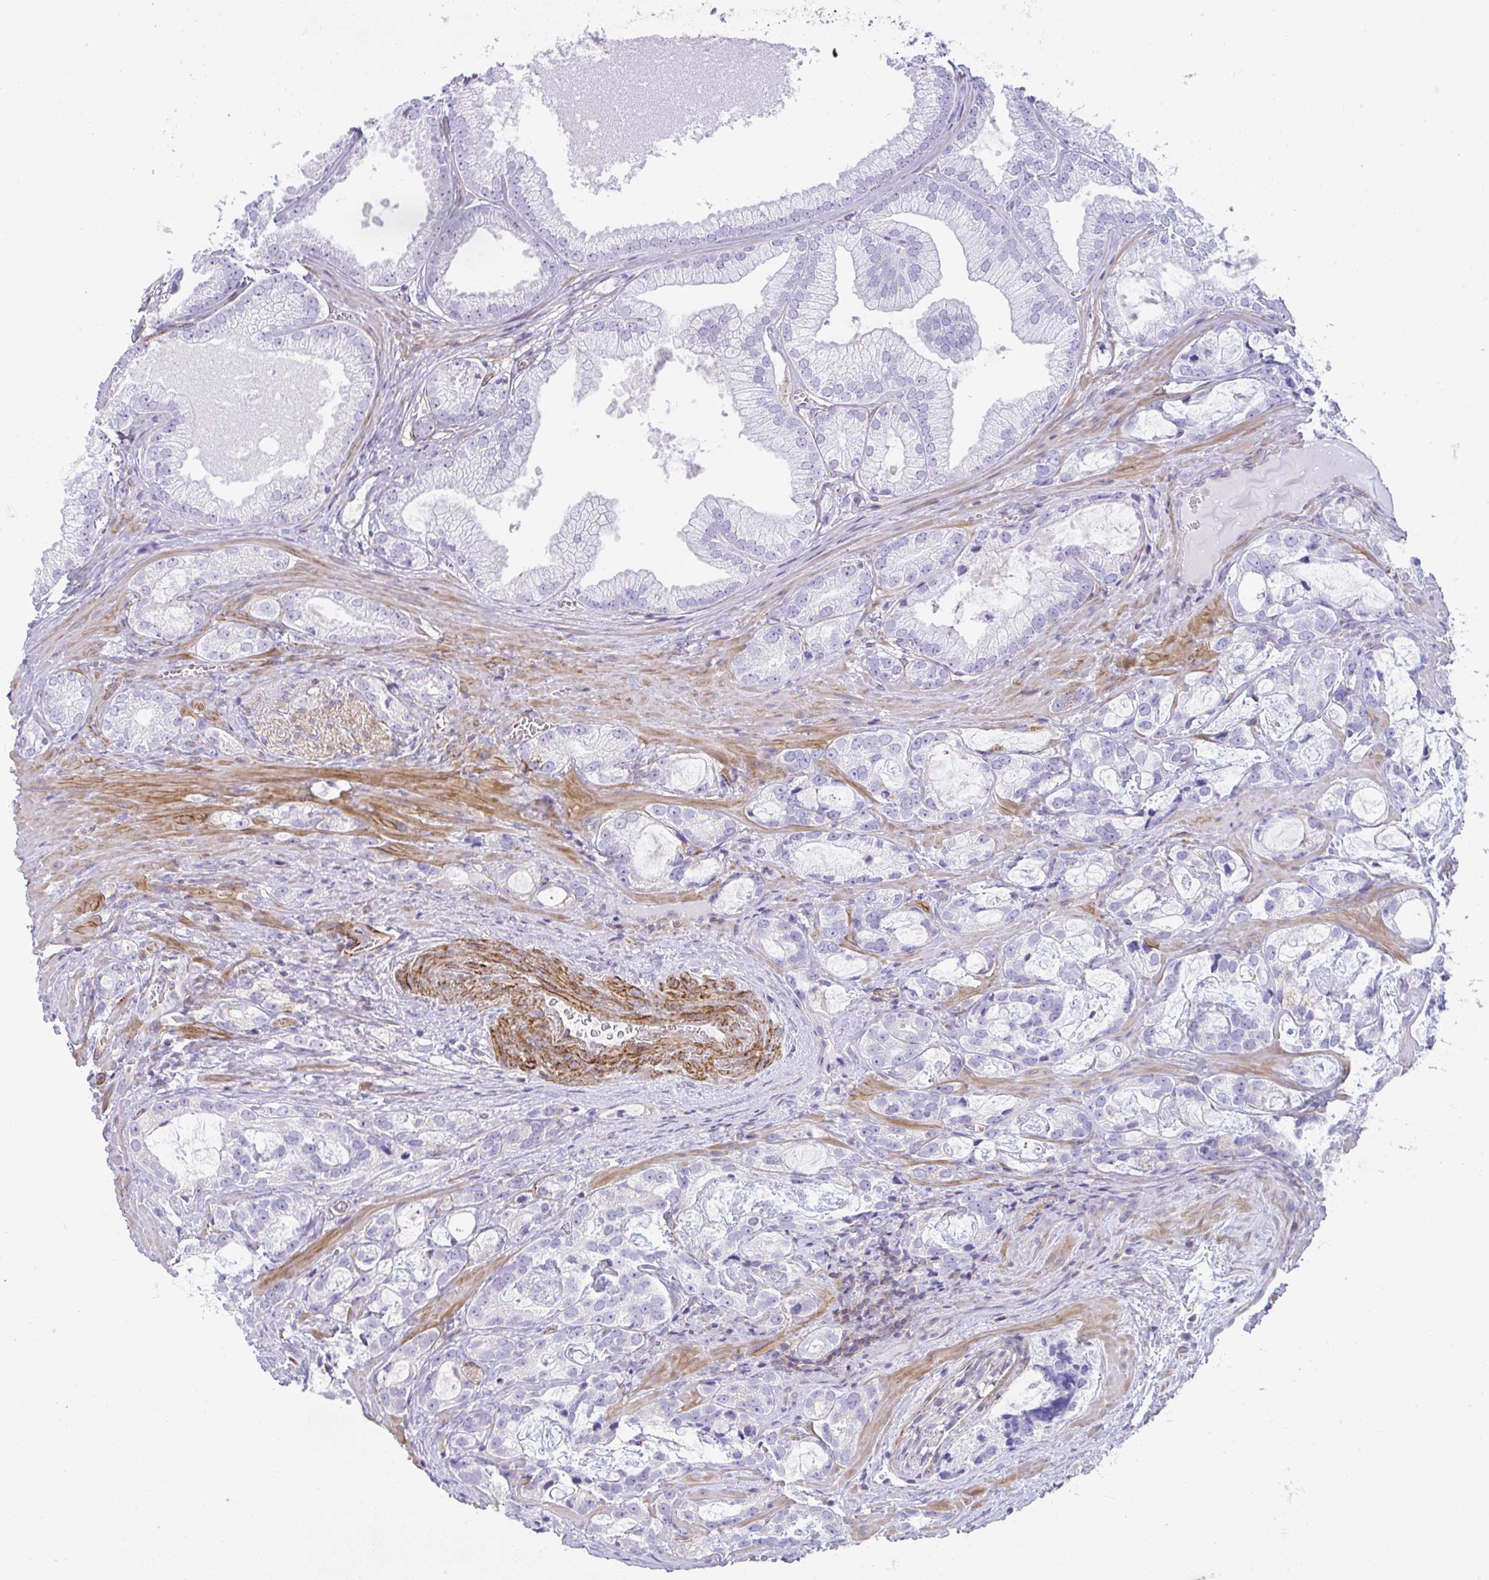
{"staining": {"intensity": "negative", "quantity": "none", "location": "none"}, "tissue": "prostate cancer", "cell_type": "Tumor cells", "image_type": "cancer", "snomed": [{"axis": "morphology", "description": "Adenocarcinoma, Medium grade"}, {"axis": "topography", "description": "Prostate"}], "caption": "A micrograph of human adenocarcinoma (medium-grade) (prostate) is negative for staining in tumor cells.", "gene": "CDRT15", "patient": {"sex": "male", "age": 57}}